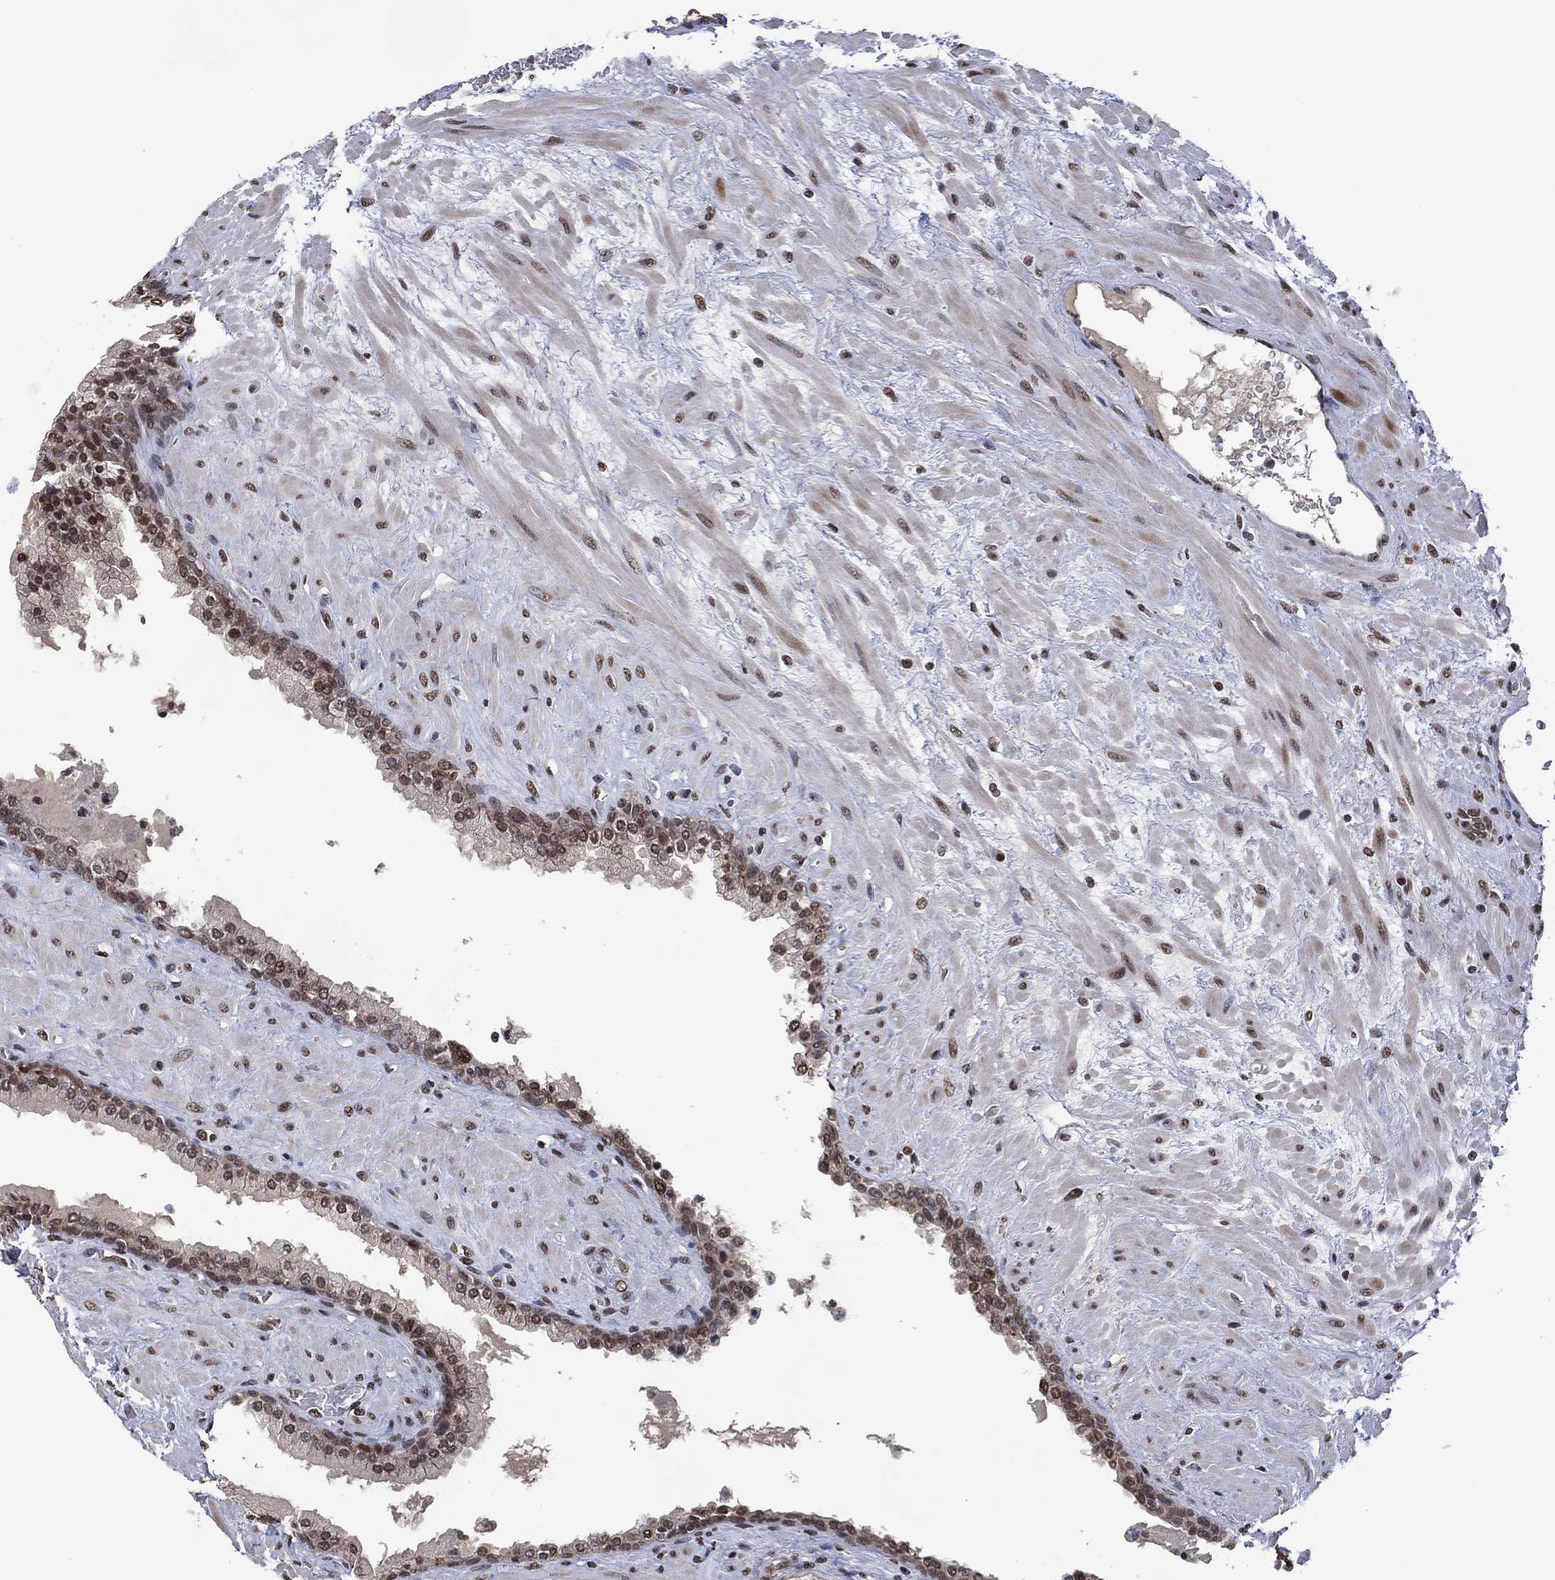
{"staining": {"intensity": "moderate", "quantity": "25%-75%", "location": "nuclear"}, "tissue": "prostate", "cell_type": "Glandular cells", "image_type": "normal", "snomed": [{"axis": "morphology", "description": "Normal tissue, NOS"}, {"axis": "topography", "description": "Prostate"}], "caption": "The image exhibits immunohistochemical staining of benign prostate. There is moderate nuclear staining is seen in approximately 25%-75% of glandular cells.", "gene": "EHMT1", "patient": {"sex": "male", "age": 63}}